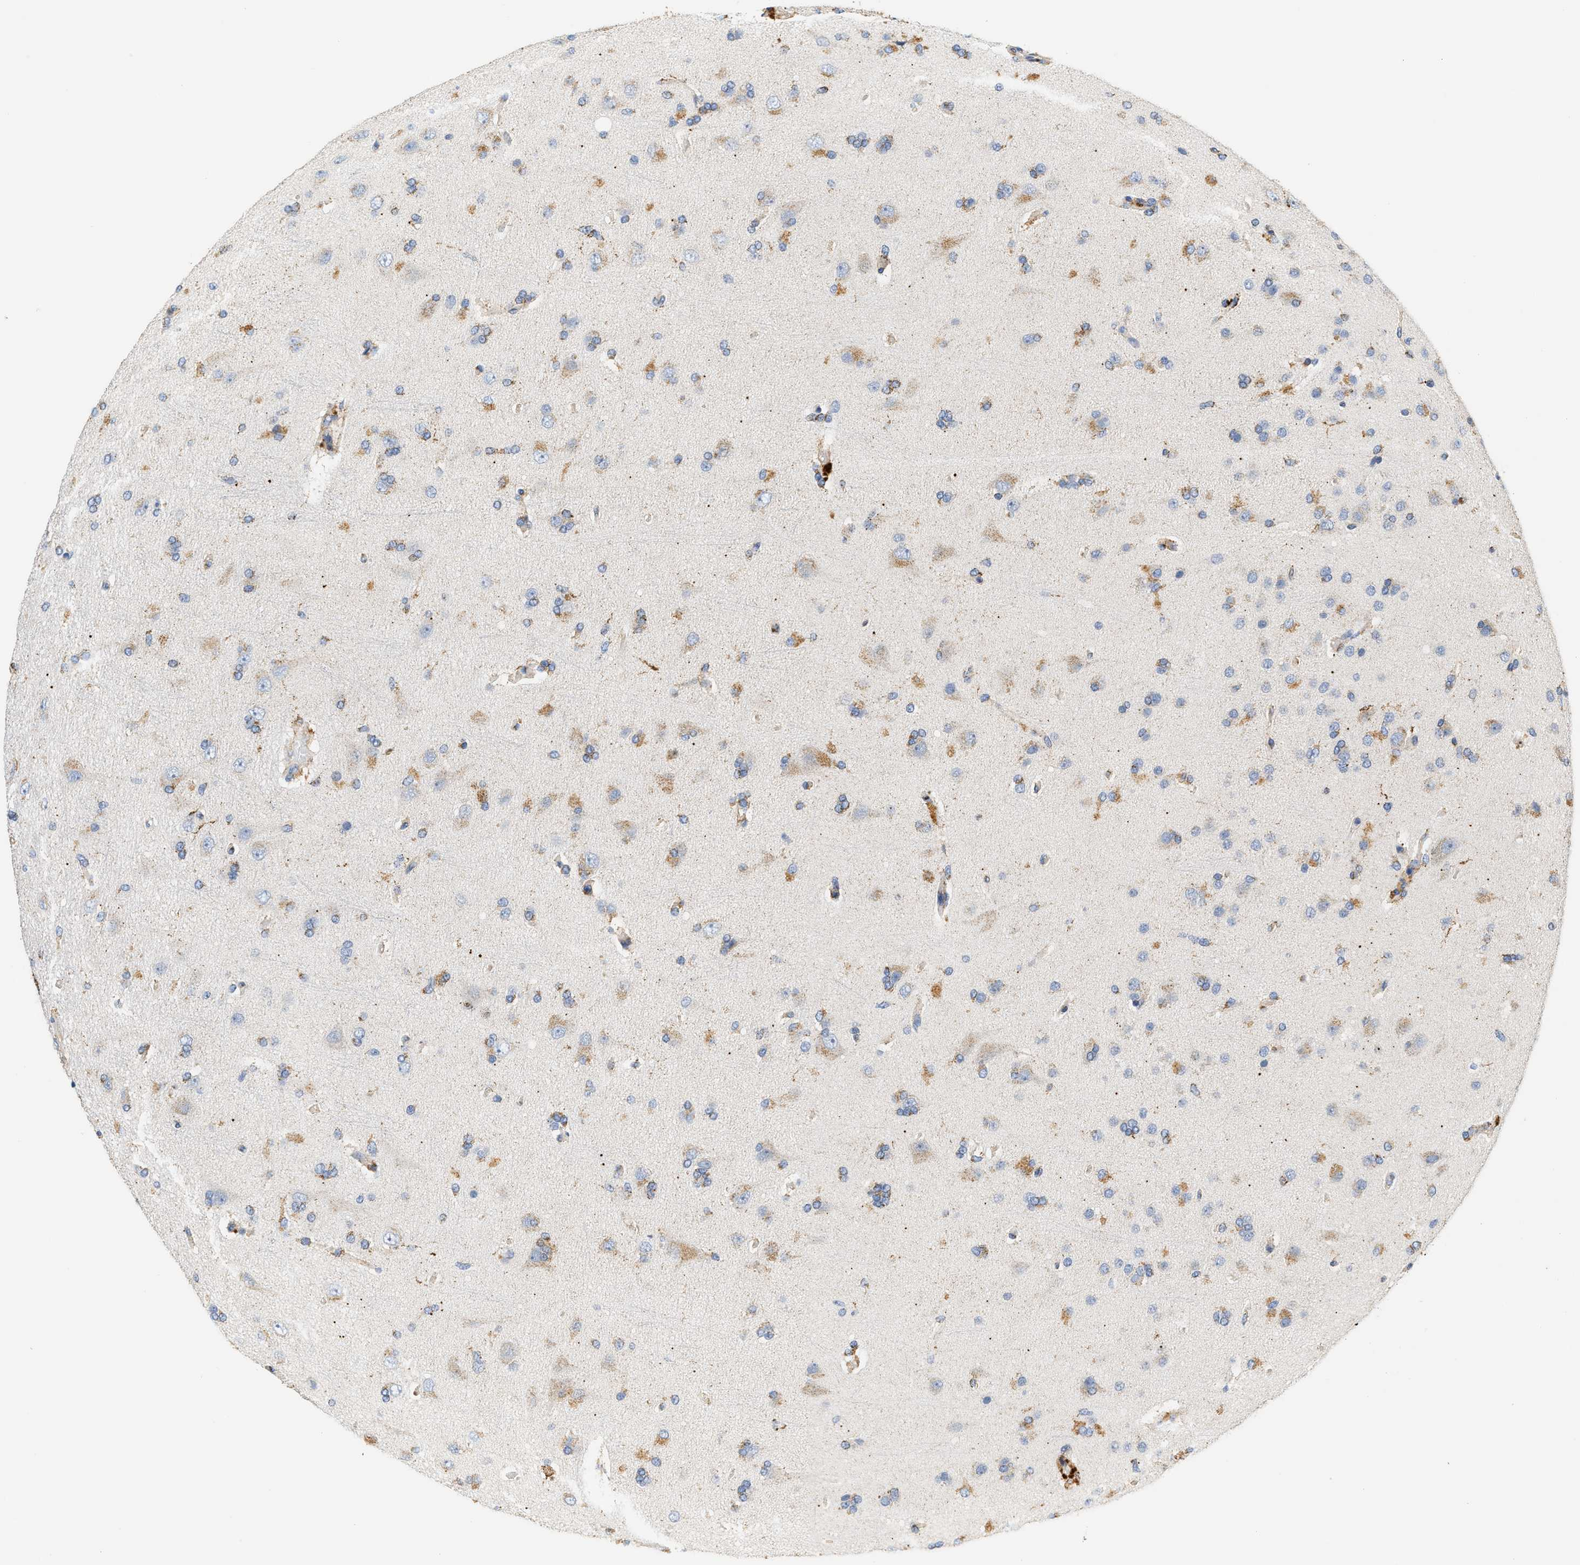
{"staining": {"intensity": "moderate", "quantity": "25%-75%", "location": "cytoplasmic/membranous"}, "tissue": "glioma", "cell_type": "Tumor cells", "image_type": "cancer", "snomed": [{"axis": "morphology", "description": "Glioma, malignant, High grade"}, {"axis": "topography", "description": "Brain"}], "caption": "This micrograph shows glioma stained with immunohistochemistry to label a protein in brown. The cytoplasmic/membranous of tumor cells show moderate positivity for the protein. Nuclei are counter-stained blue.", "gene": "SHMT2", "patient": {"sex": "male", "age": 72}}